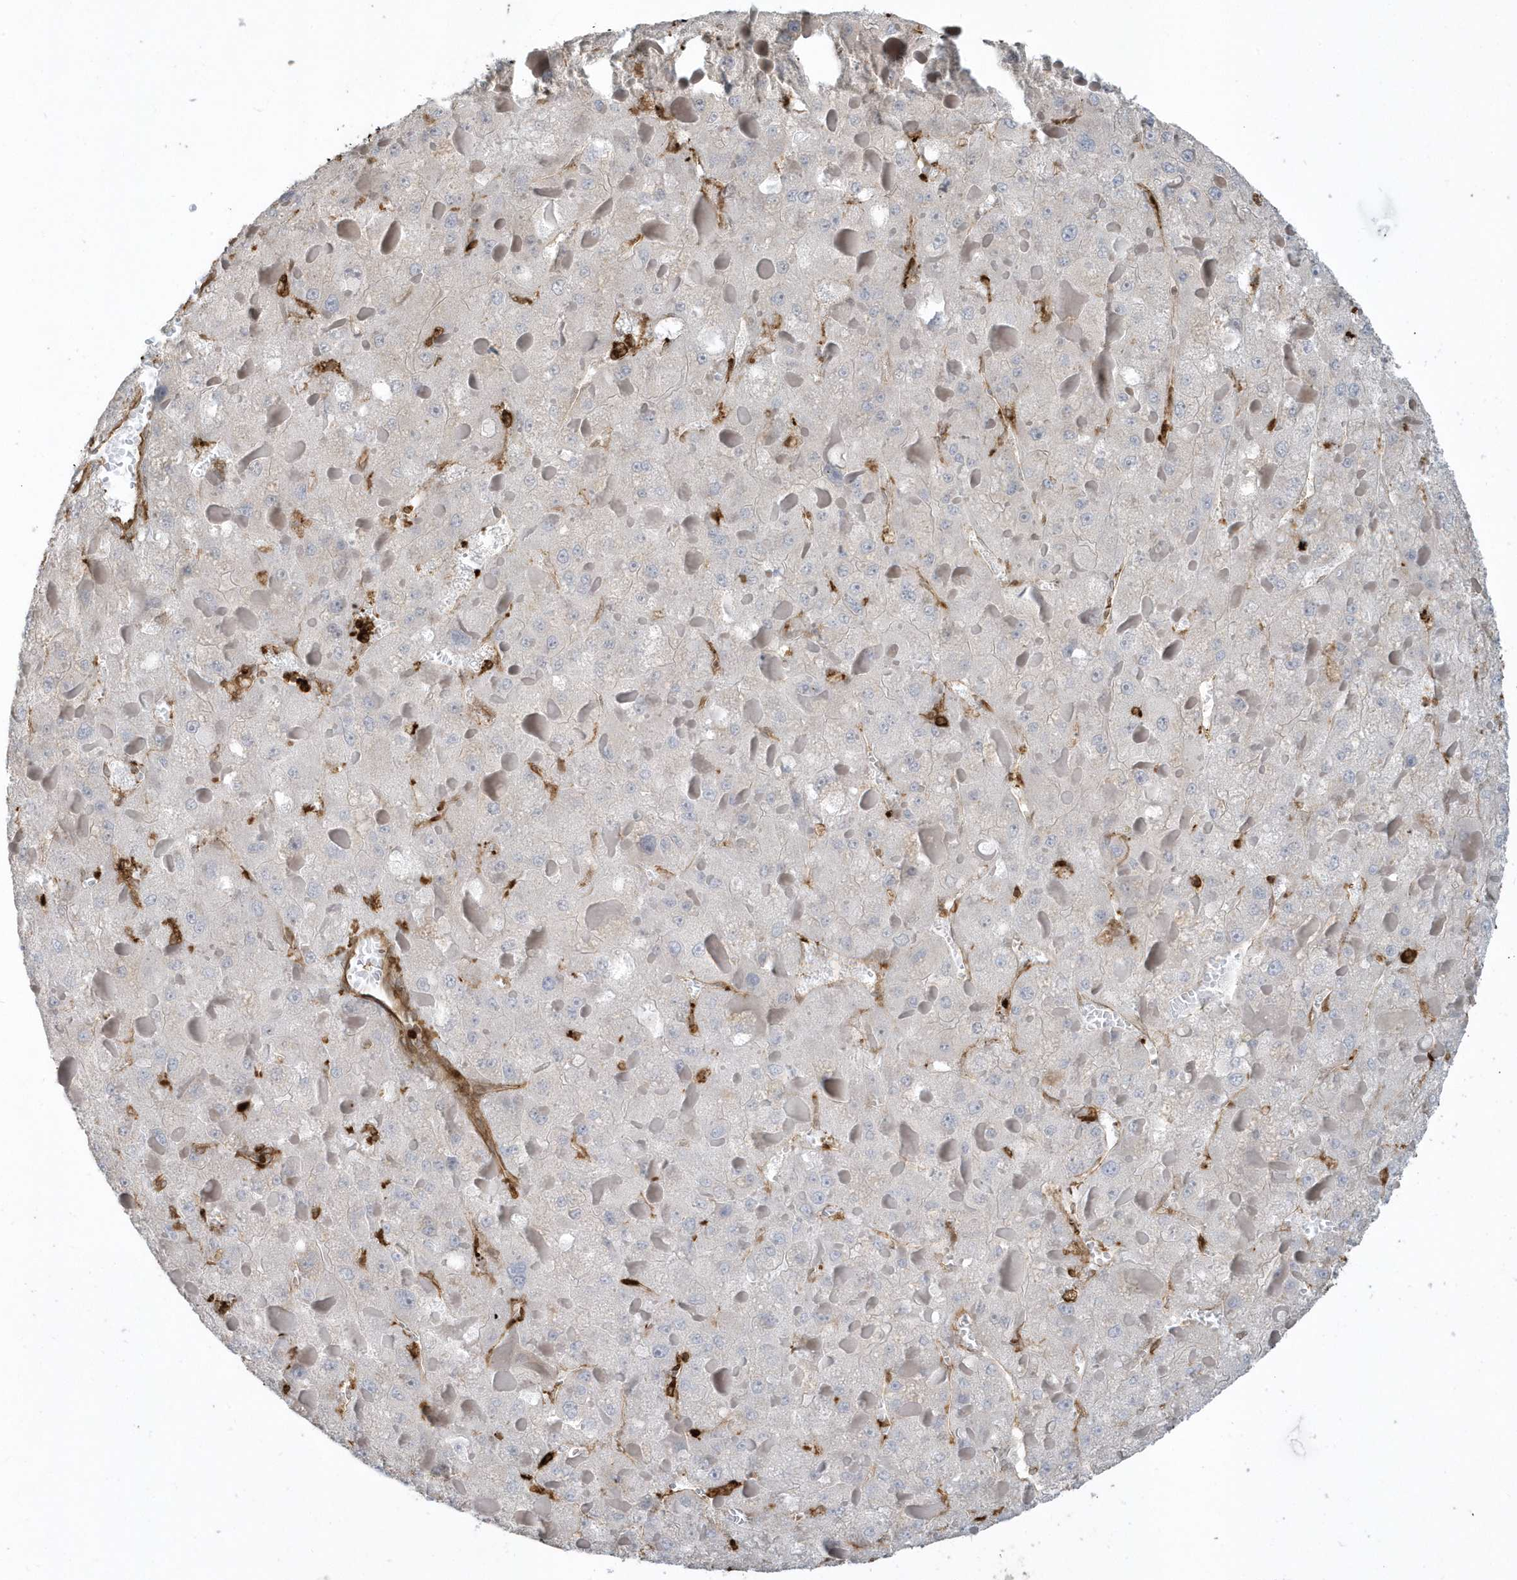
{"staining": {"intensity": "negative", "quantity": "none", "location": "none"}, "tissue": "liver cancer", "cell_type": "Tumor cells", "image_type": "cancer", "snomed": [{"axis": "morphology", "description": "Carcinoma, Hepatocellular, NOS"}, {"axis": "topography", "description": "Liver"}], "caption": "The IHC image has no significant staining in tumor cells of liver cancer tissue. Nuclei are stained in blue.", "gene": "CLCN6", "patient": {"sex": "female", "age": 73}}